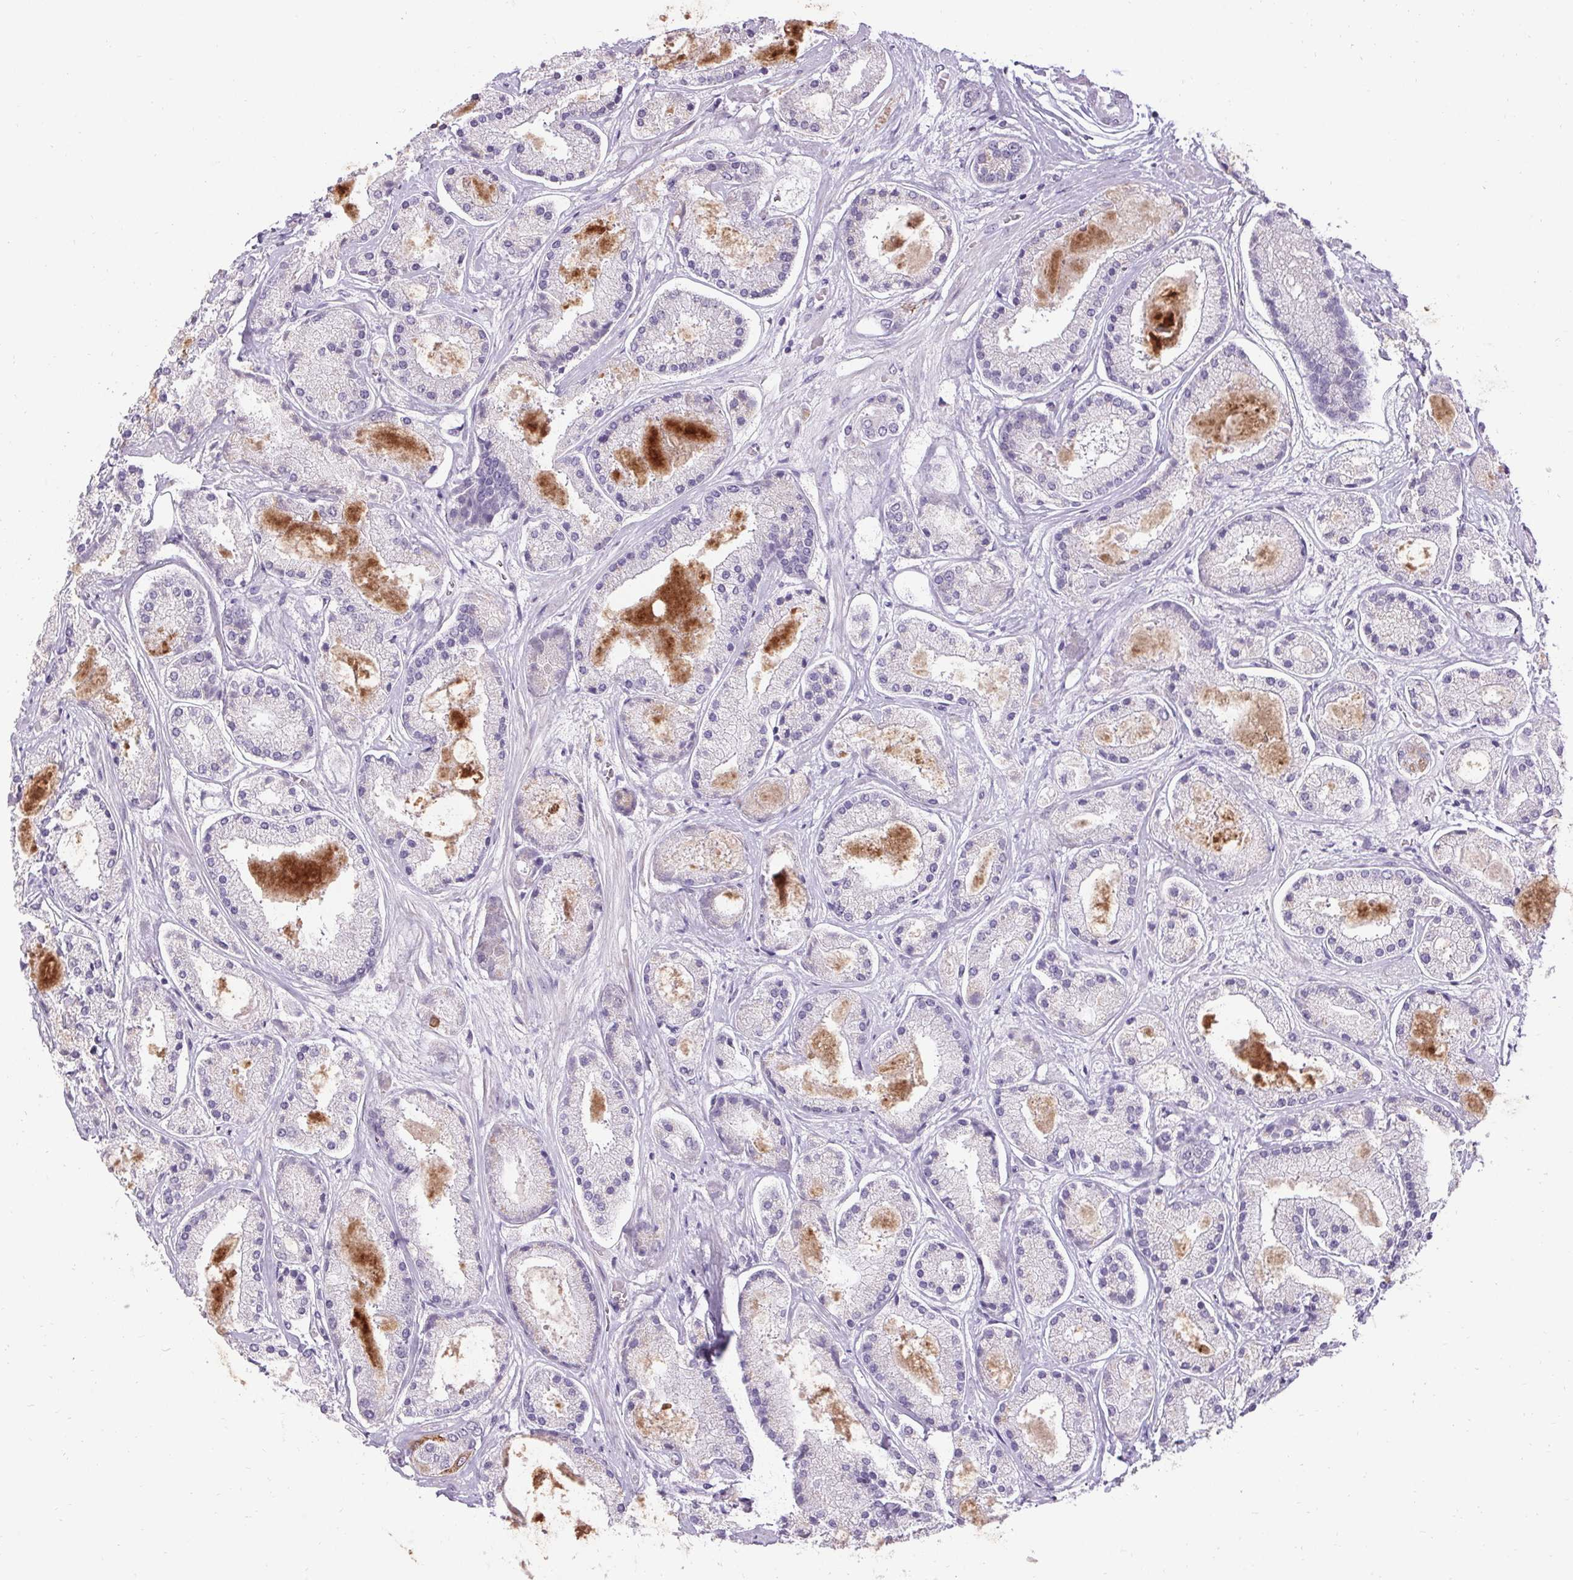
{"staining": {"intensity": "negative", "quantity": "none", "location": "none"}, "tissue": "prostate cancer", "cell_type": "Tumor cells", "image_type": "cancer", "snomed": [{"axis": "morphology", "description": "Adenocarcinoma, High grade"}, {"axis": "topography", "description": "Prostate"}], "caption": "IHC photomicrograph of human prostate cancer stained for a protein (brown), which demonstrates no positivity in tumor cells.", "gene": "HSD17B3", "patient": {"sex": "male", "age": 67}}